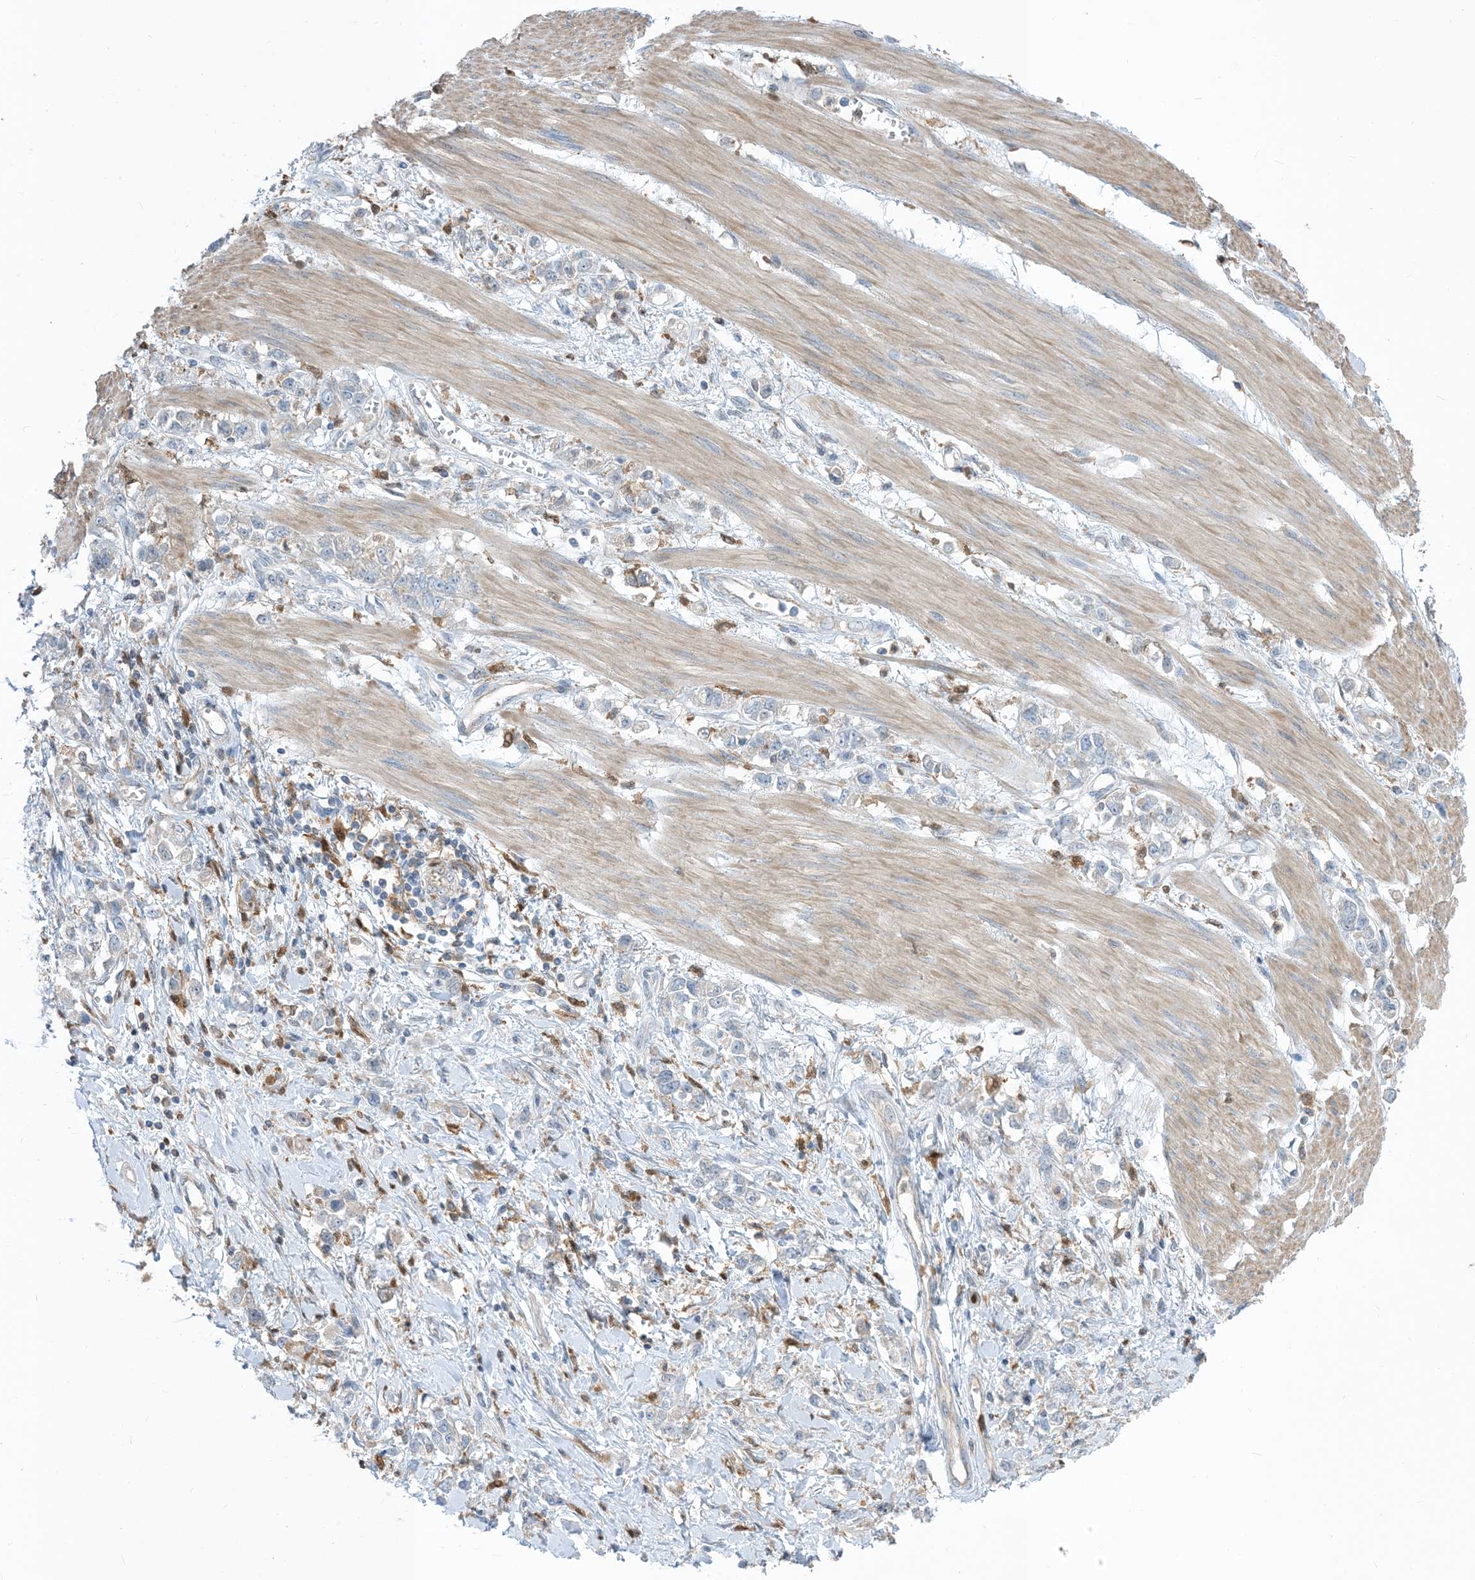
{"staining": {"intensity": "negative", "quantity": "none", "location": "none"}, "tissue": "stomach cancer", "cell_type": "Tumor cells", "image_type": "cancer", "snomed": [{"axis": "morphology", "description": "Adenocarcinoma, NOS"}, {"axis": "topography", "description": "Stomach"}], "caption": "The immunohistochemistry histopathology image has no significant positivity in tumor cells of stomach cancer tissue.", "gene": "NAGK", "patient": {"sex": "female", "age": 76}}